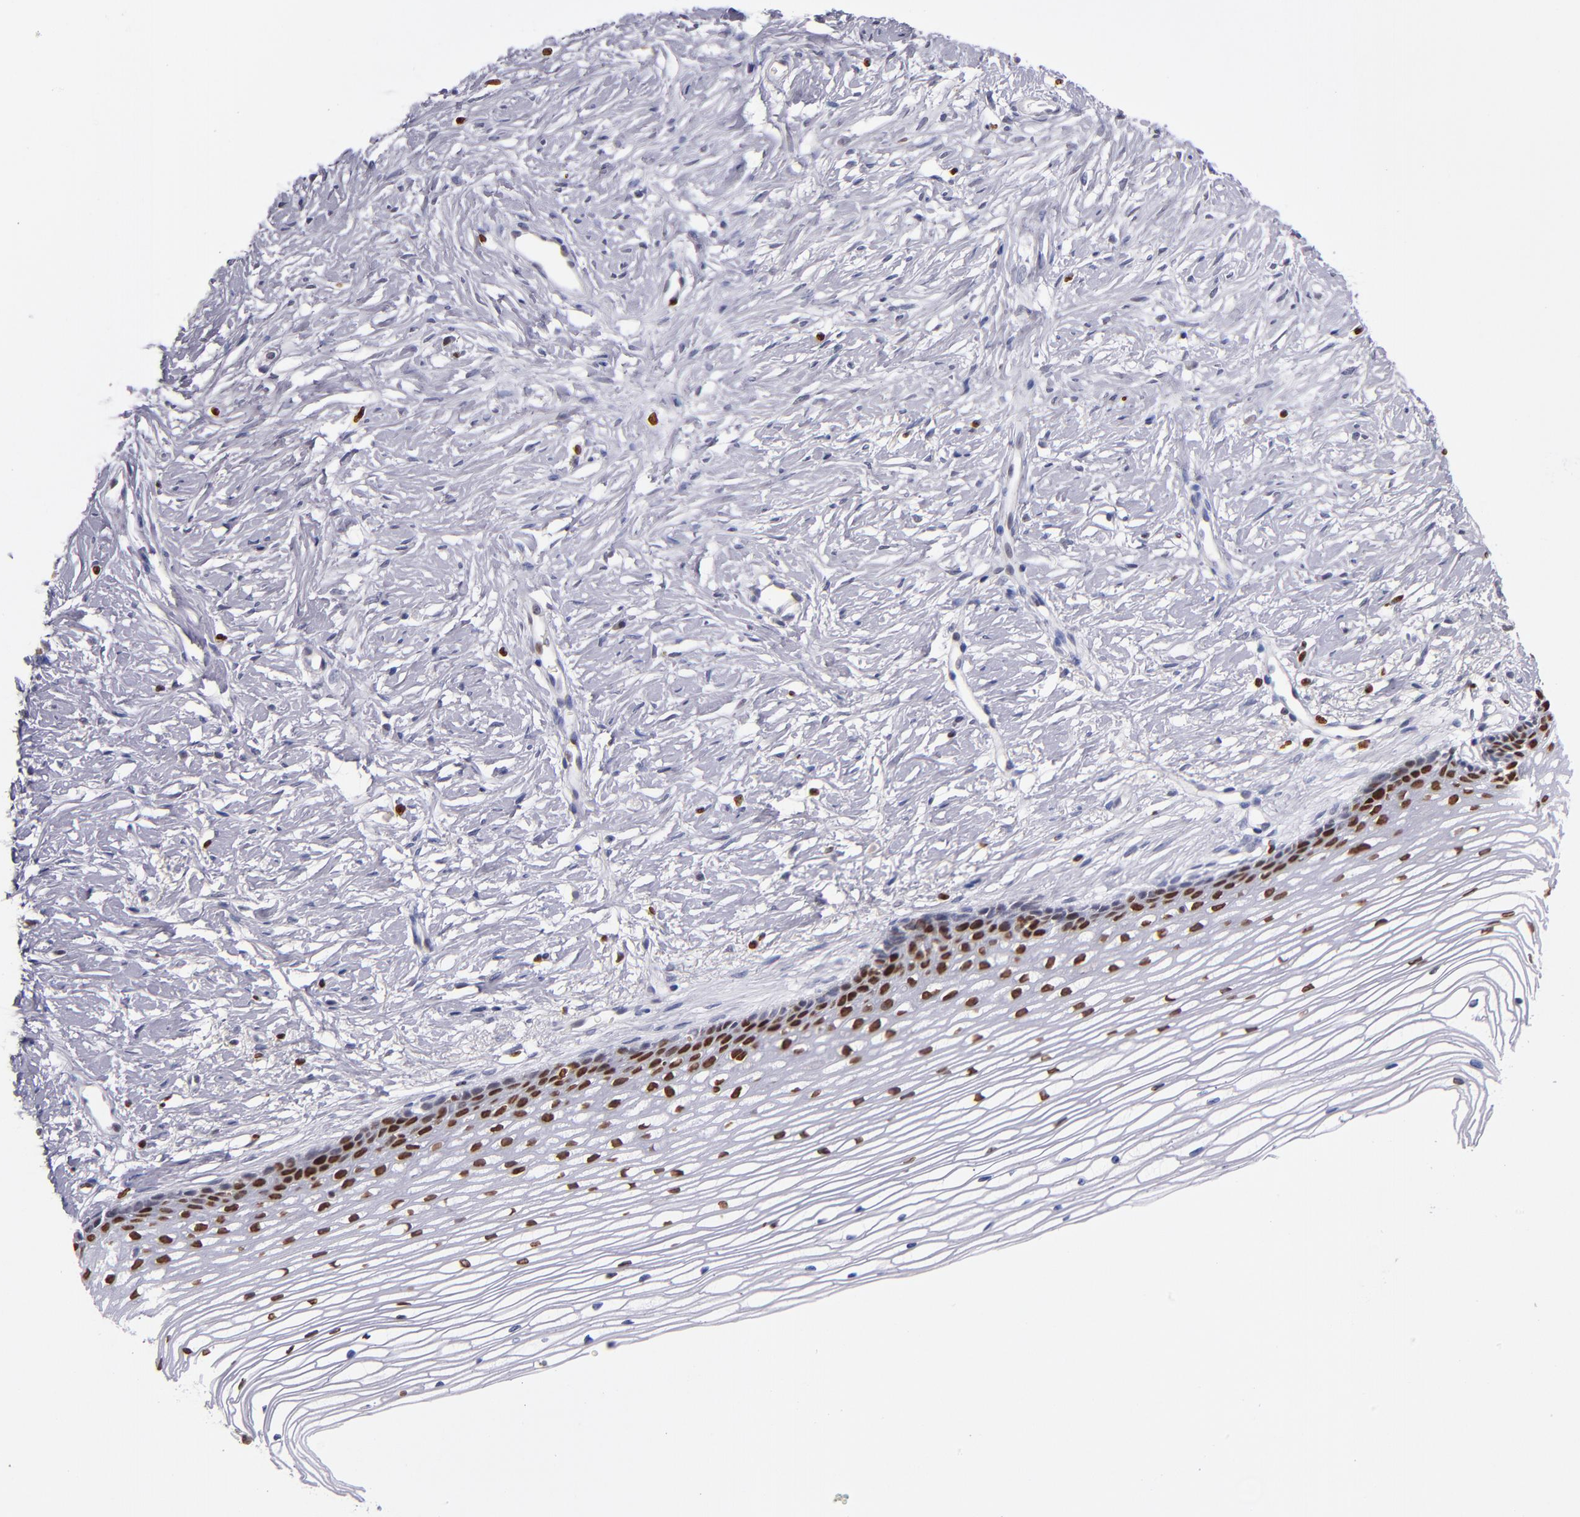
{"staining": {"intensity": "strong", "quantity": ">75%", "location": "nuclear"}, "tissue": "cervix", "cell_type": "Glandular cells", "image_type": "normal", "snomed": [{"axis": "morphology", "description": "Normal tissue, NOS"}, {"axis": "topography", "description": "Cervix"}], "caption": "Immunohistochemistry photomicrograph of unremarkable human cervix stained for a protein (brown), which displays high levels of strong nuclear staining in approximately >75% of glandular cells.", "gene": "CDKL5", "patient": {"sex": "female", "age": 77}}